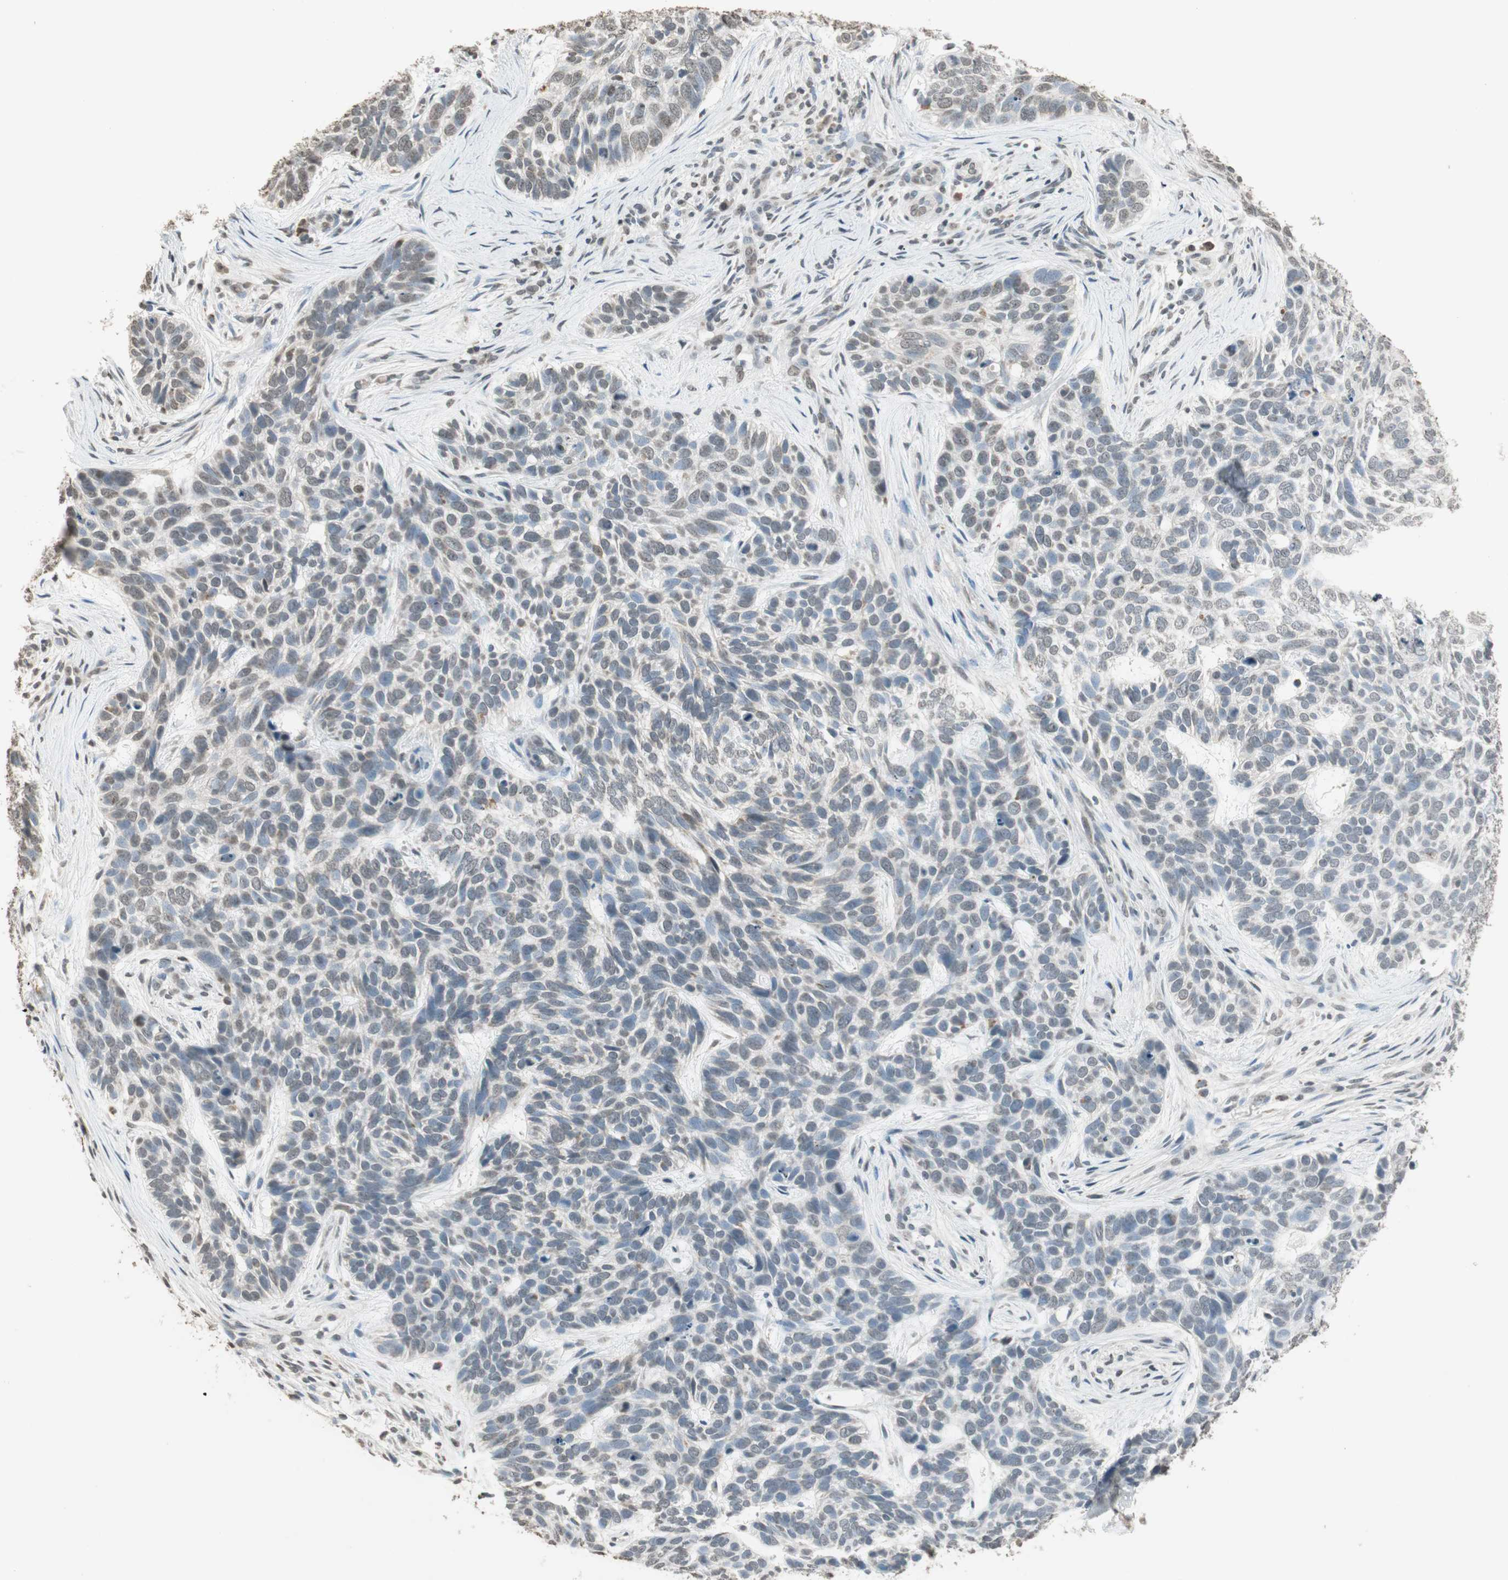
{"staining": {"intensity": "weak", "quantity": "<25%", "location": "nuclear"}, "tissue": "skin cancer", "cell_type": "Tumor cells", "image_type": "cancer", "snomed": [{"axis": "morphology", "description": "Basal cell carcinoma"}, {"axis": "topography", "description": "Skin"}], "caption": "Immunohistochemical staining of skin basal cell carcinoma shows no significant positivity in tumor cells.", "gene": "PRELID1", "patient": {"sex": "male", "age": 87}}